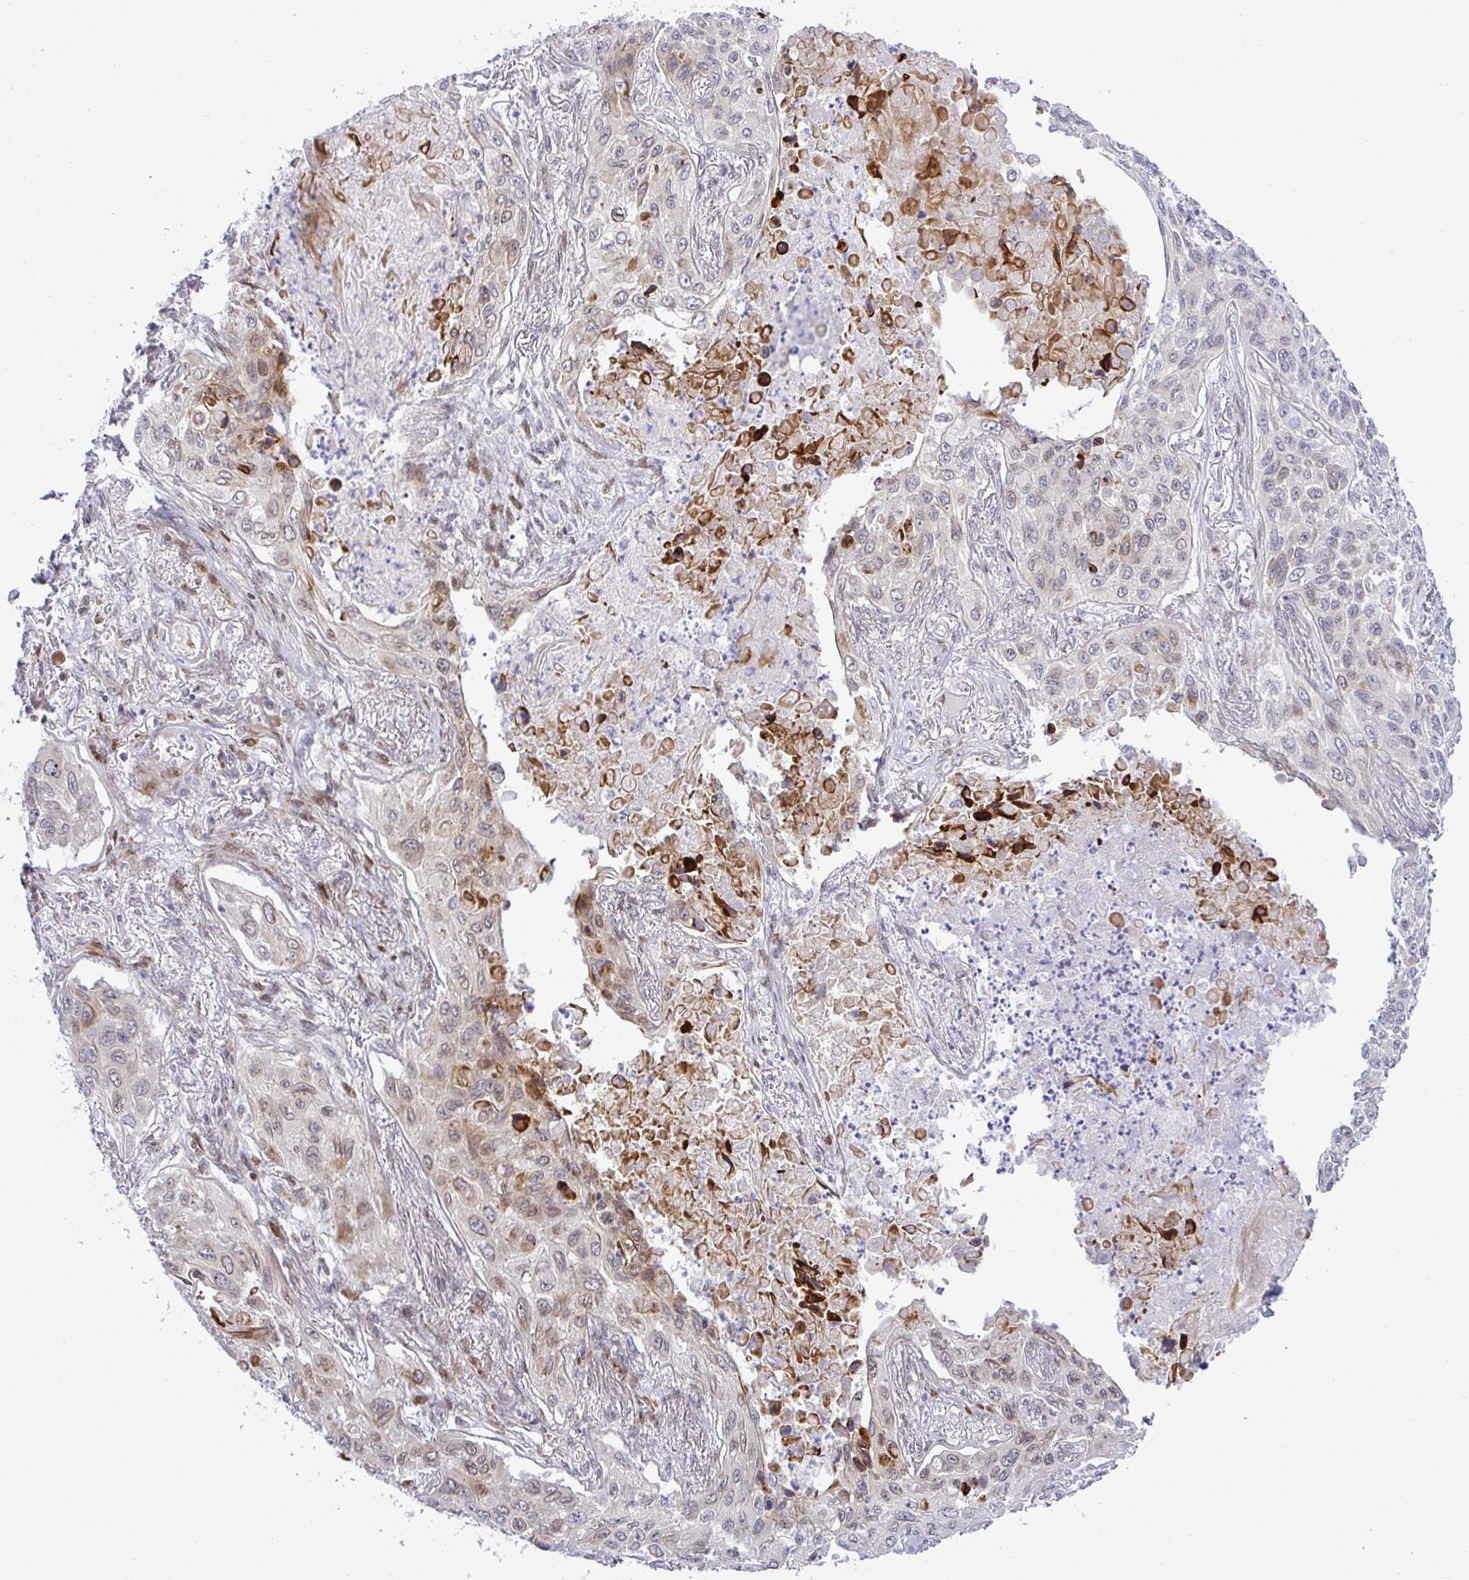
{"staining": {"intensity": "weak", "quantity": "<25%", "location": "cytoplasmic/membranous,nuclear"}, "tissue": "lung cancer", "cell_type": "Tumor cells", "image_type": "cancer", "snomed": [{"axis": "morphology", "description": "Squamous cell carcinoma, NOS"}, {"axis": "topography", "description": "Lung"}], "caption": "The immunohistochemistry photomicrograph has no significant staining in tumor cells of lung cancer tissue. The staining is performed using DAB (3,3'-diaminobenzidine) brown chromogen with nuclei counter-stained in using hematoxylin.", "gene": "CASTOR2", "patient": {"sex": "male", "age": 75}}